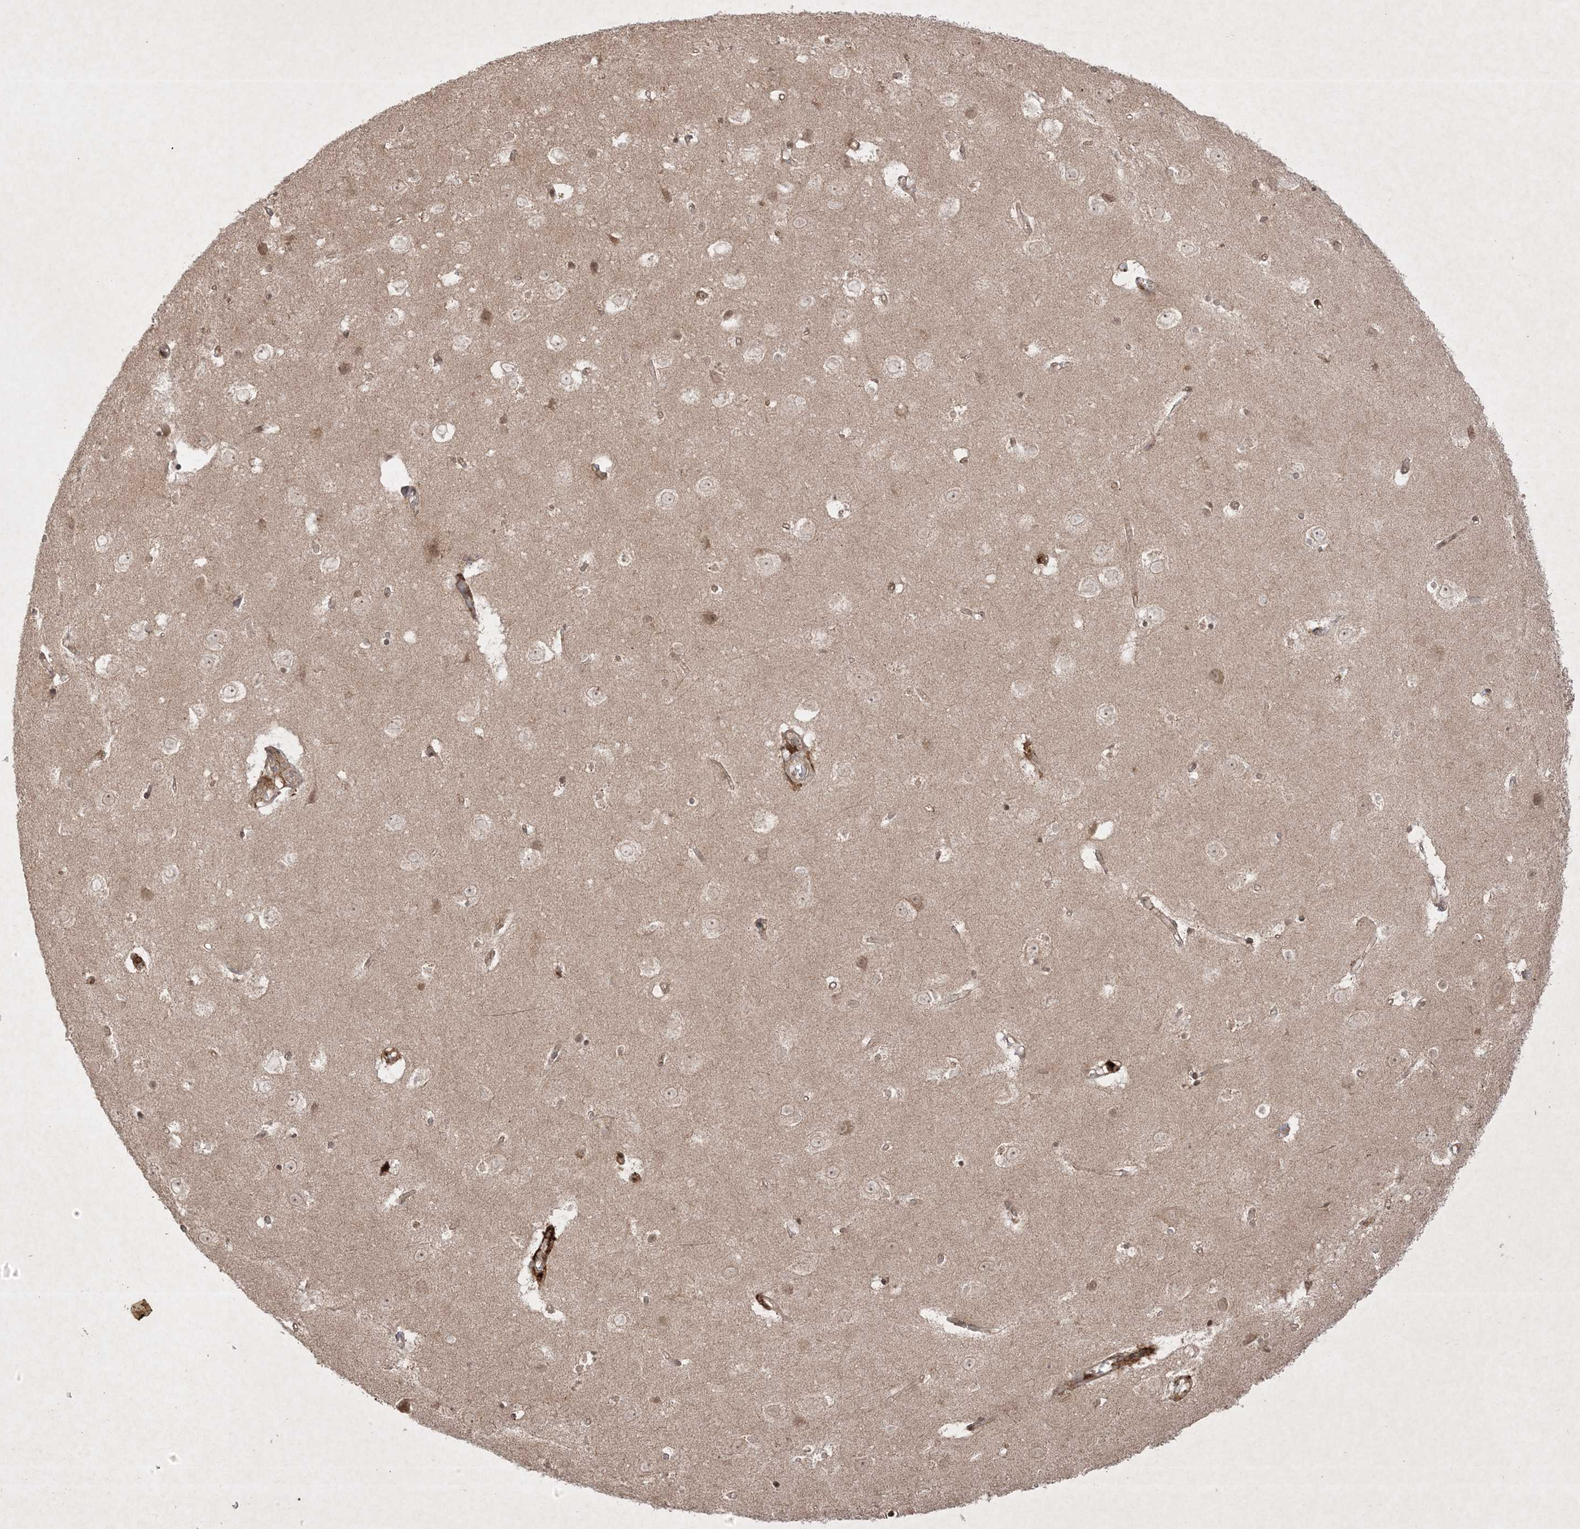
{"staining": {"intensity": "weak", "quantity": ">75%", "location": "cytoplasmic/membranous"}, "tissue": "cerebral cortex", "cell_type": "Endothelial cells", "image_type": "normal", "snomed": [{"axis": "morphology", "description": "Normal tissue, NOS"}, {"axis": "topography", "description": "Cerebral cortex"}], "caption": "A photomicrograph showing weak cytoplasmic/membranous staining in approximately >75% of endothelial cells in unremarkable cerebral cortex, as visualized by brown immunohistochemical staining.", "gene": "PTK6", "patient": {"sex": "male", "age": 54}}